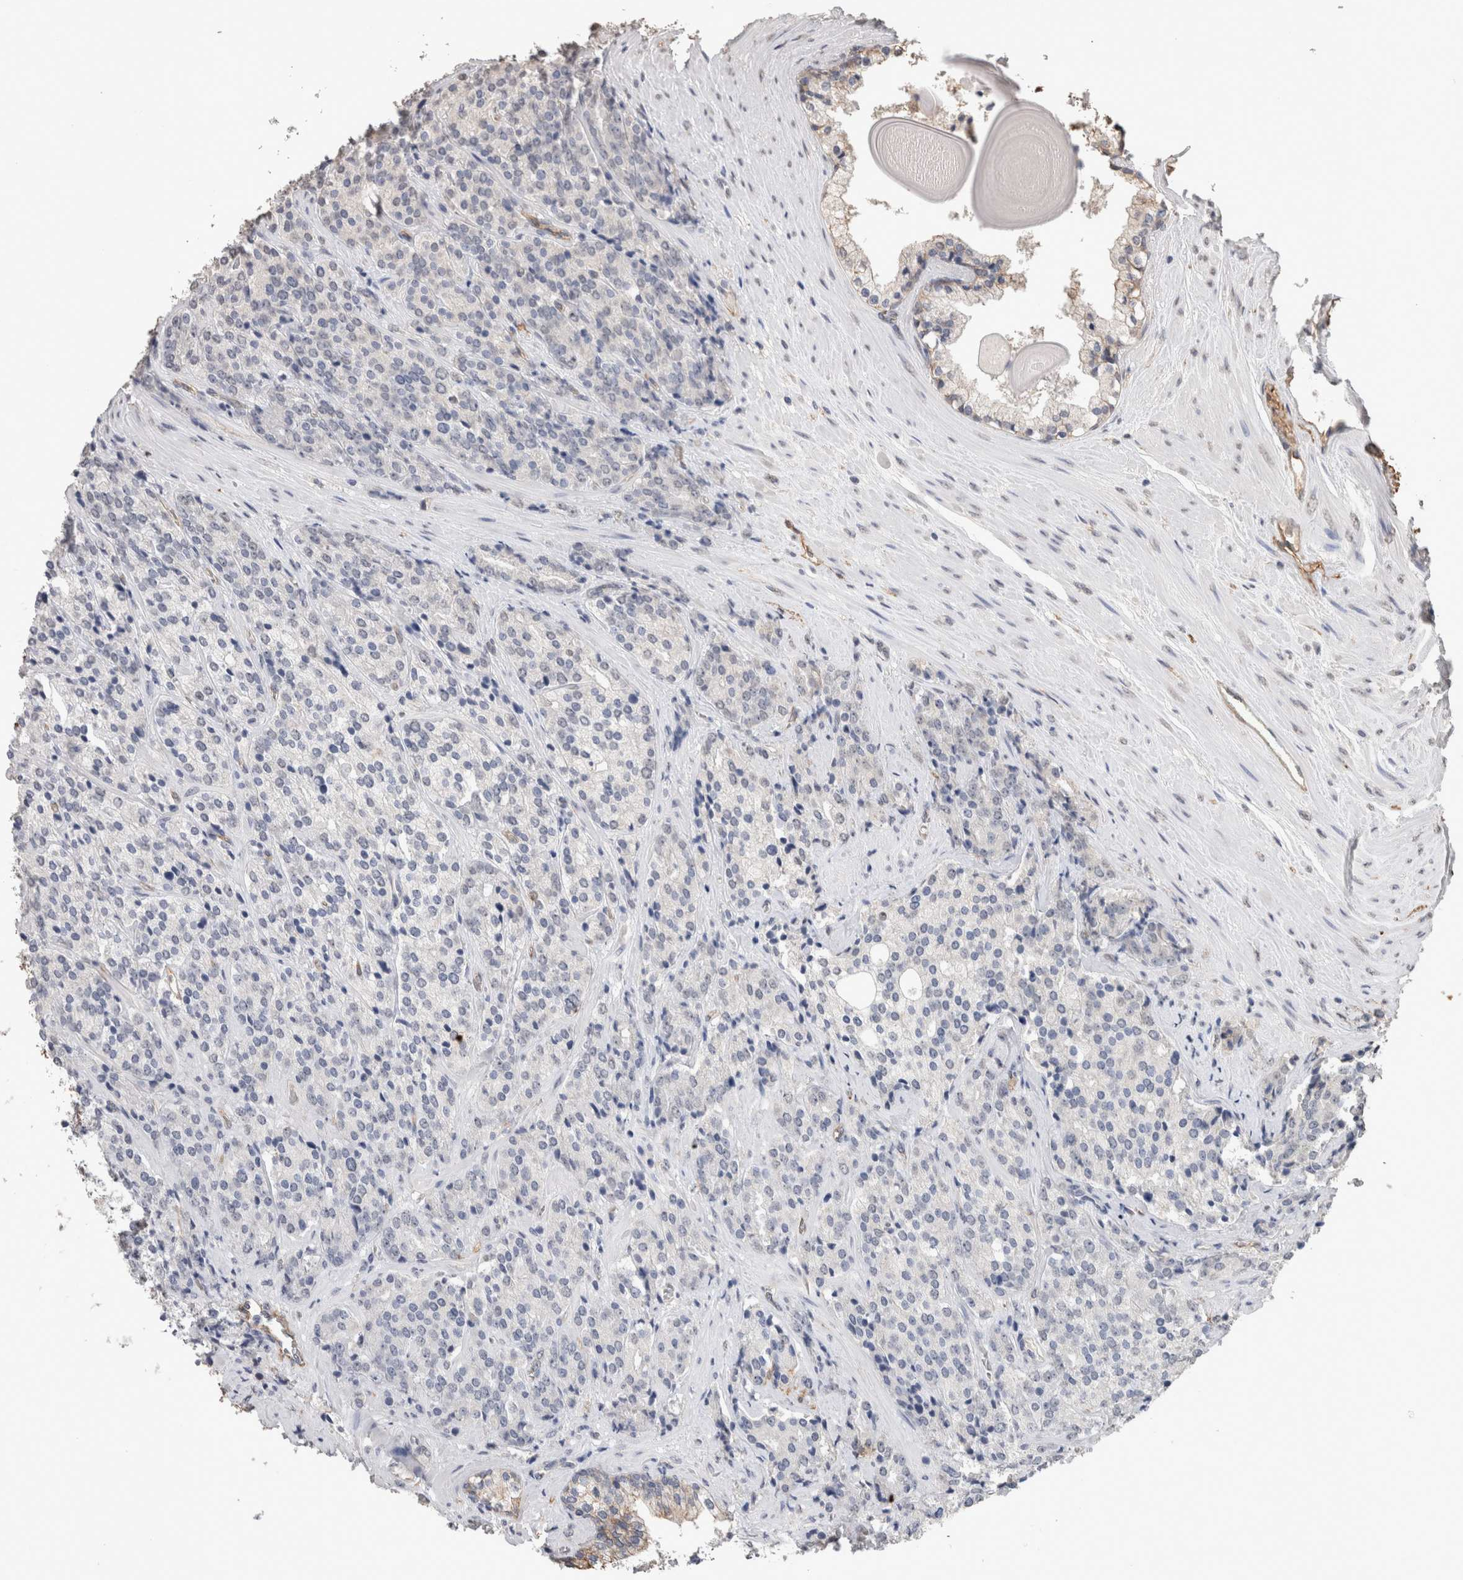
{"staining": {"intensity": "negative", "quantity": "none", "location": "none"}, "tissue": "prostate cancer", "cell_type": "Tumor cells", "image_type": "cancer", "snomed": [{"axis": "morphology", "description": "Adenocarcinoma, High grade"}, {"axis": "topography", "description": "Prostate"}], "caption": "IHC of human prostate cancer (adenocarcinoma (high-grade)) reveals no positivity in tumor cells.", "gene": "S100A10", "patient": {"sex": "male", "age": 71}}